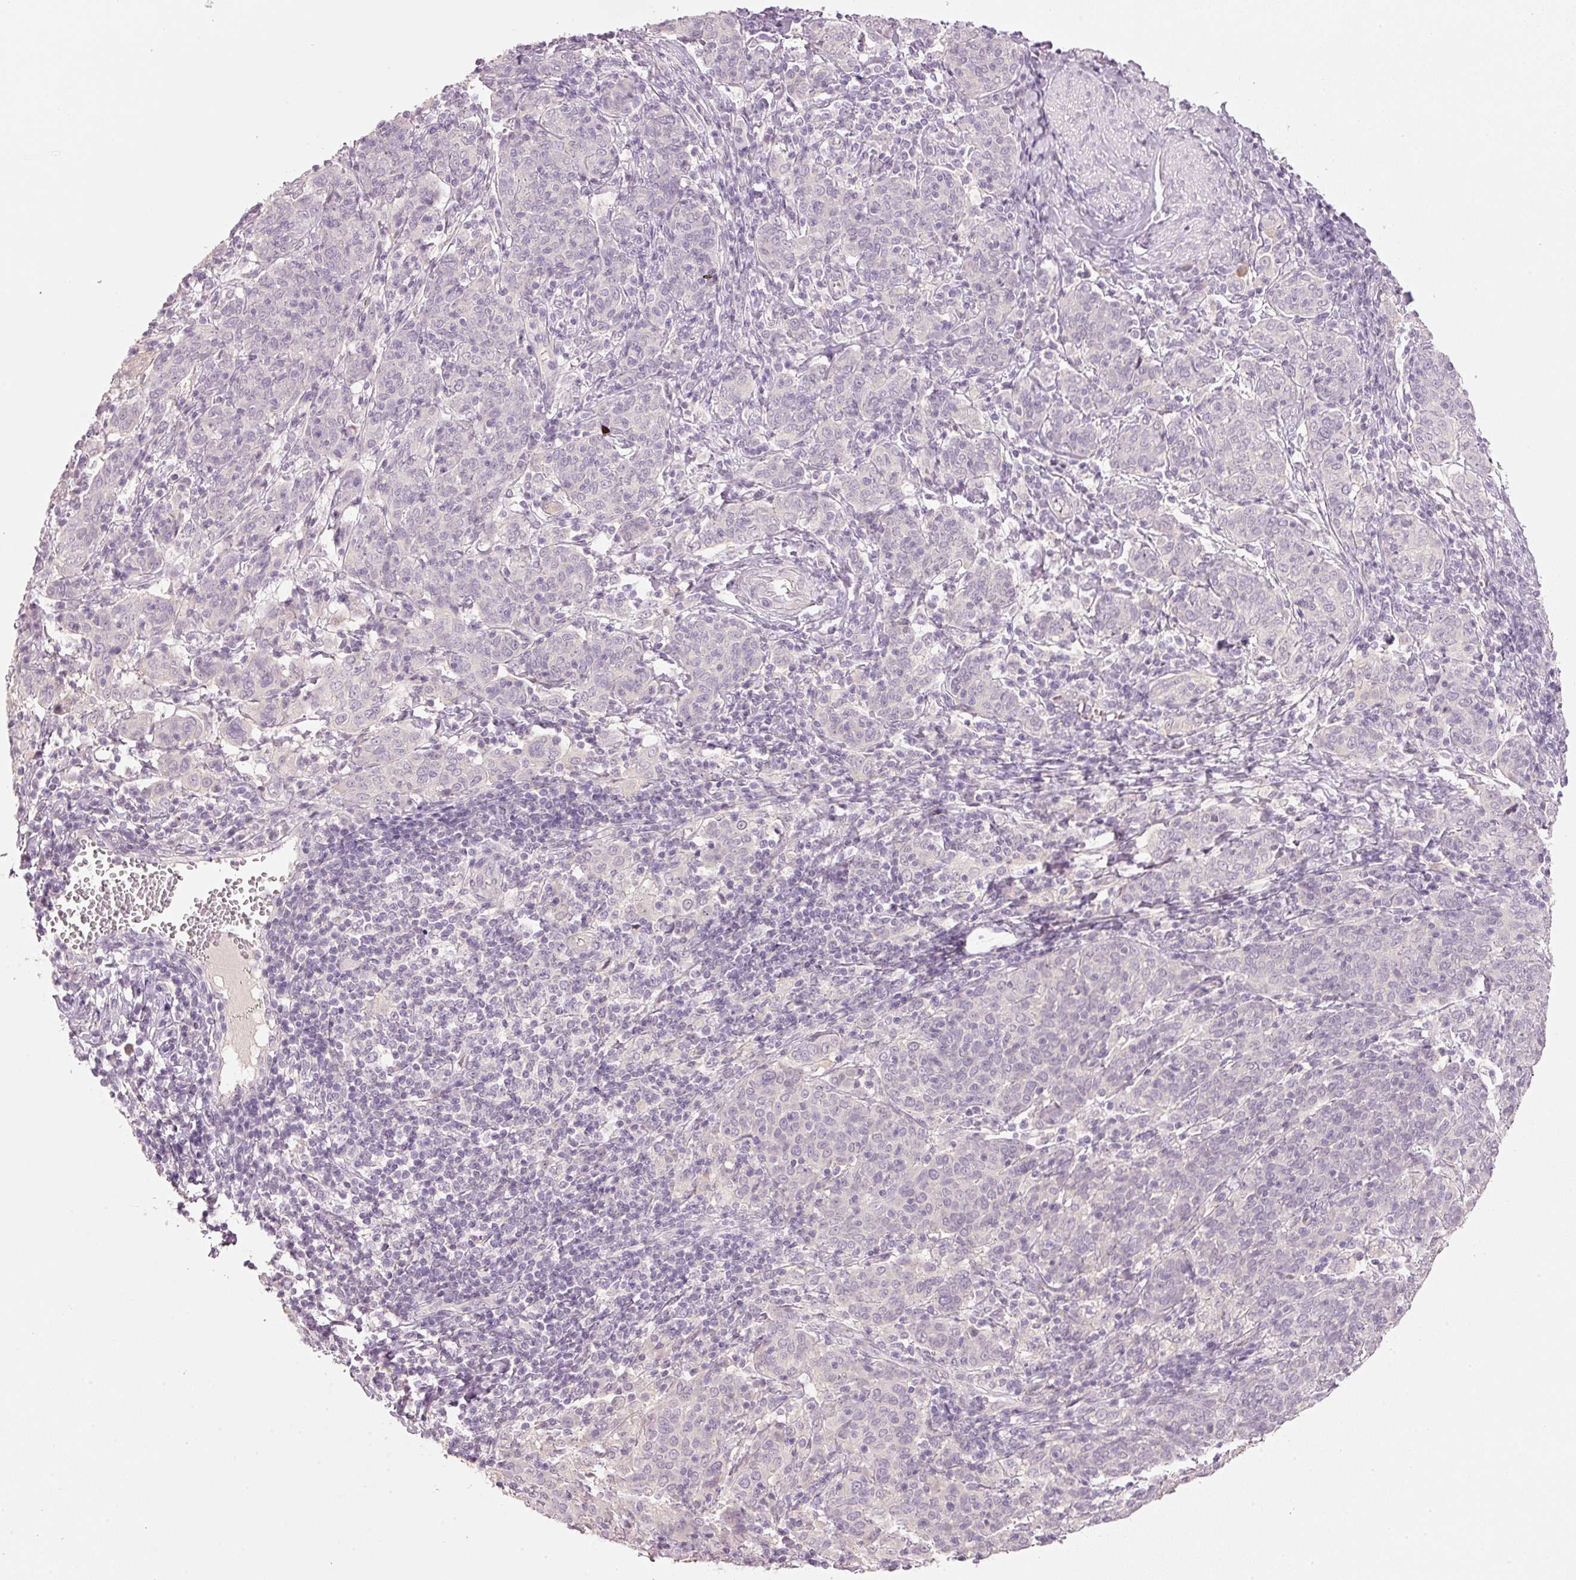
{"staining": {"intensity": "negative", "quantity": "none", "location": "none"}, "tissue": "cervical cancer", "cell_type": "Tumor cells", "image_type": "cancer", "snomed": [{"axis": "morphology", "description": "Squamous cell carcinoma, NOS"}, {"axis": "topography", "description": "Cervix"}], "caption": "IHC of human squamous cell carcinoma (cervical) demonstrates no staining in tumor cells.", "gene": "STEAP1", "patient": {"sex": "female", "age": 67}}